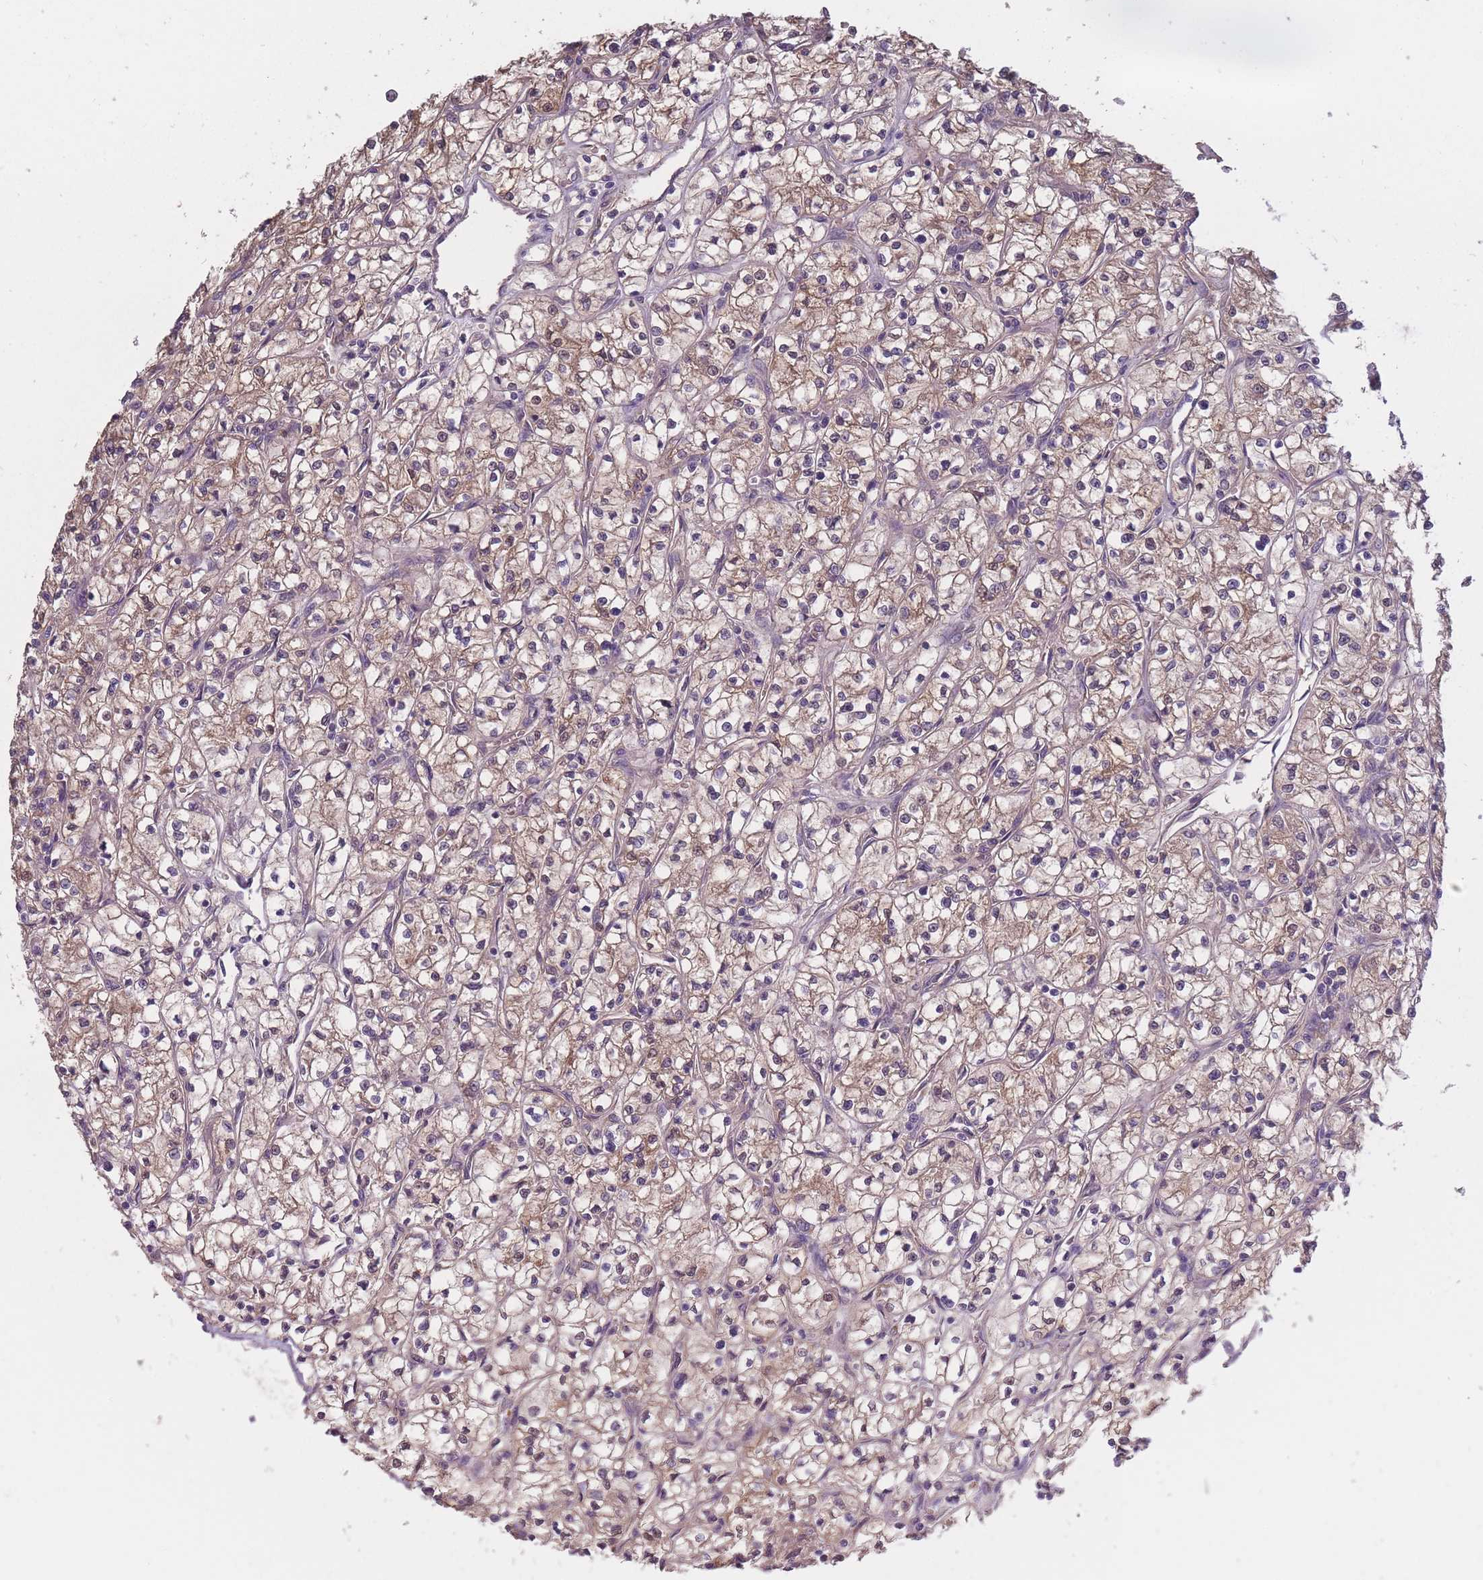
{"staining": {"intensity": "weak", "quantity": ">75%", "location": "cytoplasmic/membranous"}, "tissue": "renal cancer", "cell_type": "Tumor cells", "image_type": "cancer", "snomed": [{"axis": "morphology", "description": "Adenocarcinoma, NOS"}, {"axis": "topography", "description": "Kidney"}], "caption": "A micrograph of adenocarcinoma (renal) stained for a protein displays weak cytoplasmic/membranous brown staining in tumor cells.", "gene": "KIAA1755", "patient": {"sex": "female", "age": 64}}